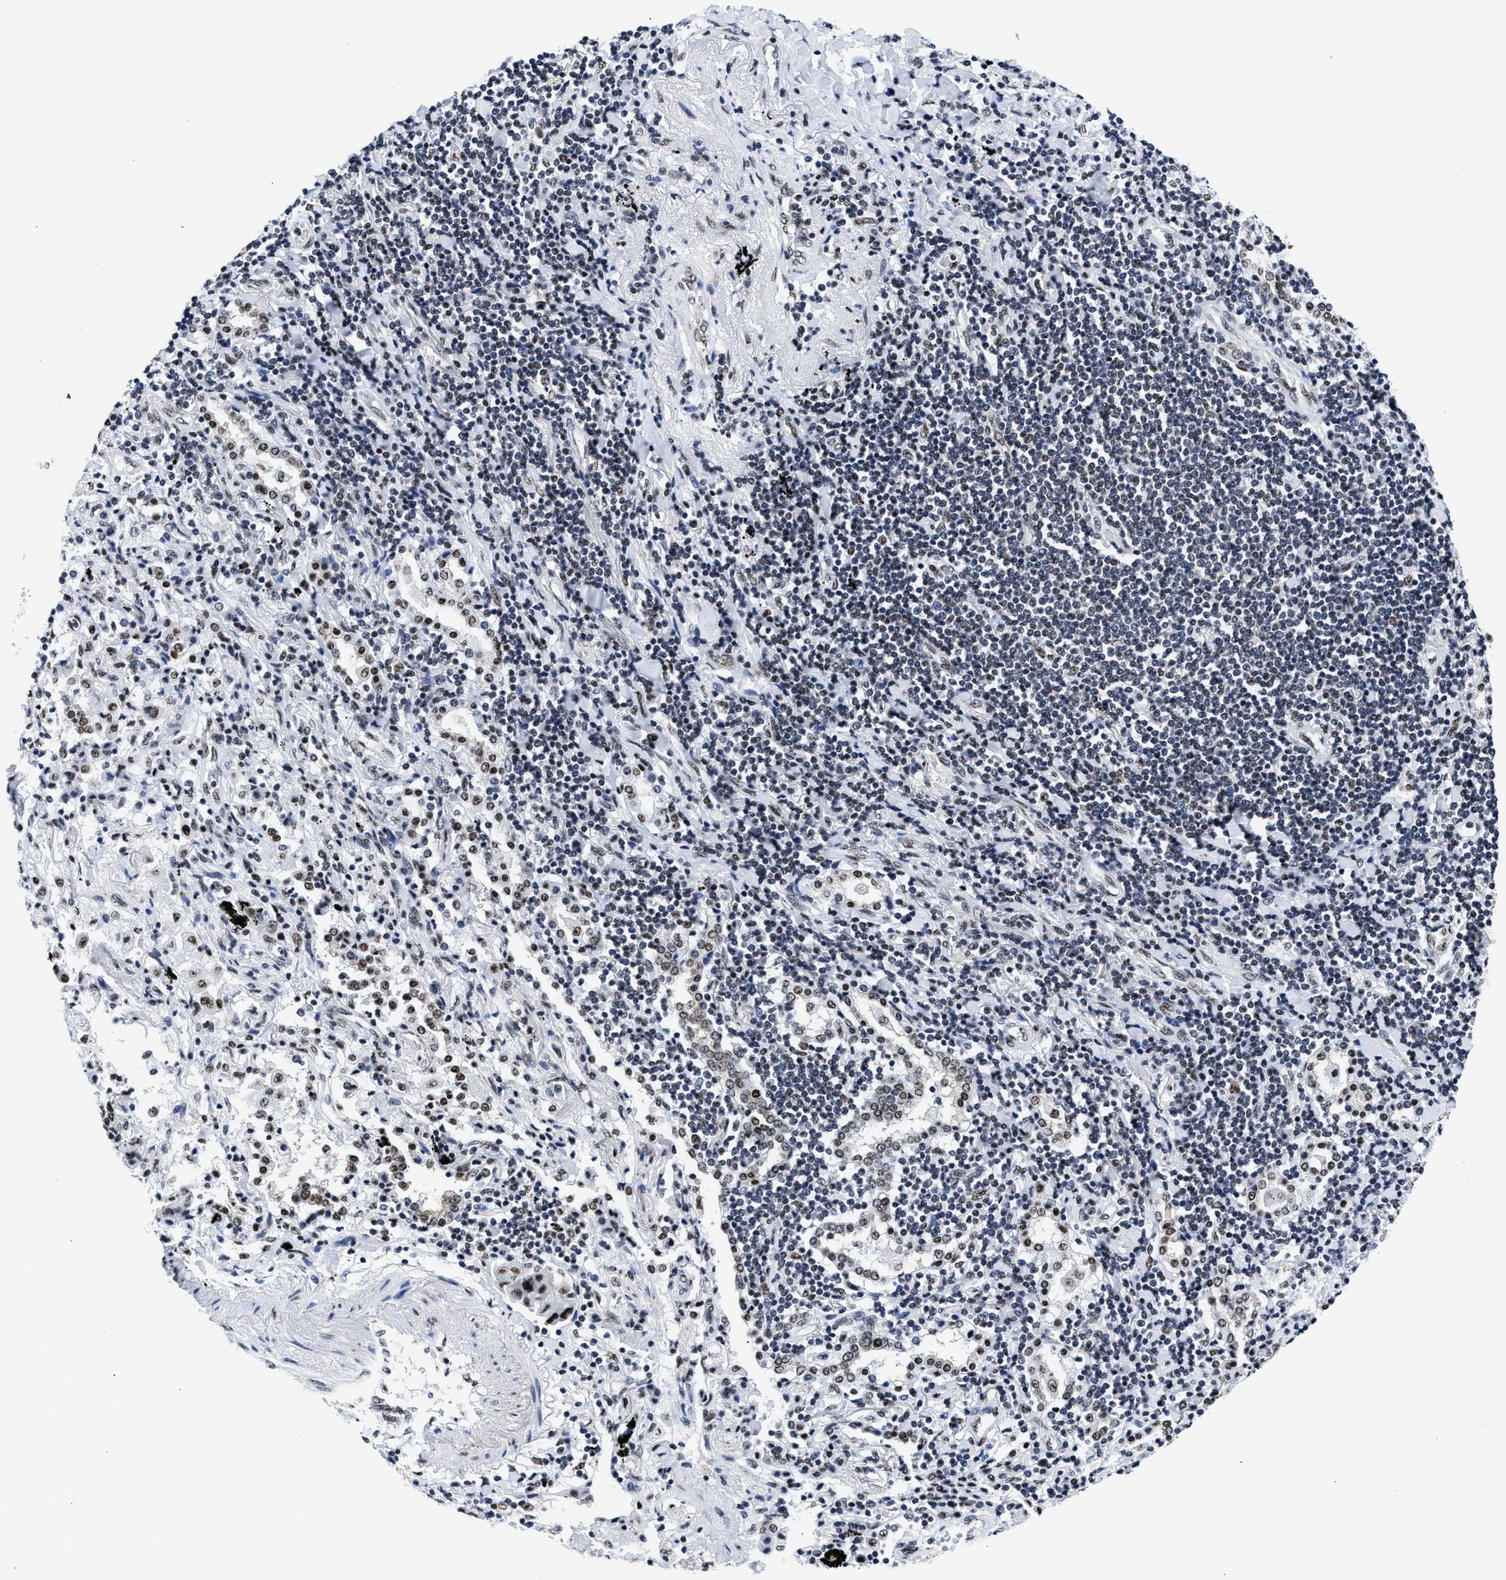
{"staining": {"intensity": "moderate", "quantity": ">75%", "location": "nuclear"}, "tissue": "lung cancer", "cell_type": "Tumor cells", "image_type": "cancer", "snomed": [{"axis": "morphology", "description": "Adenocarcinoma, NOS"}, {"axis": "topography", "description": "Lung"}], "caption": "This photomicrograph displays immunohistochemistry staining of human lung adenocarcinoma, with medium moderate nuclear positivity in approximately >75% of tumor cells.", "gene": "RBM8A", "patient": {"sex": "female", "age": 65}}